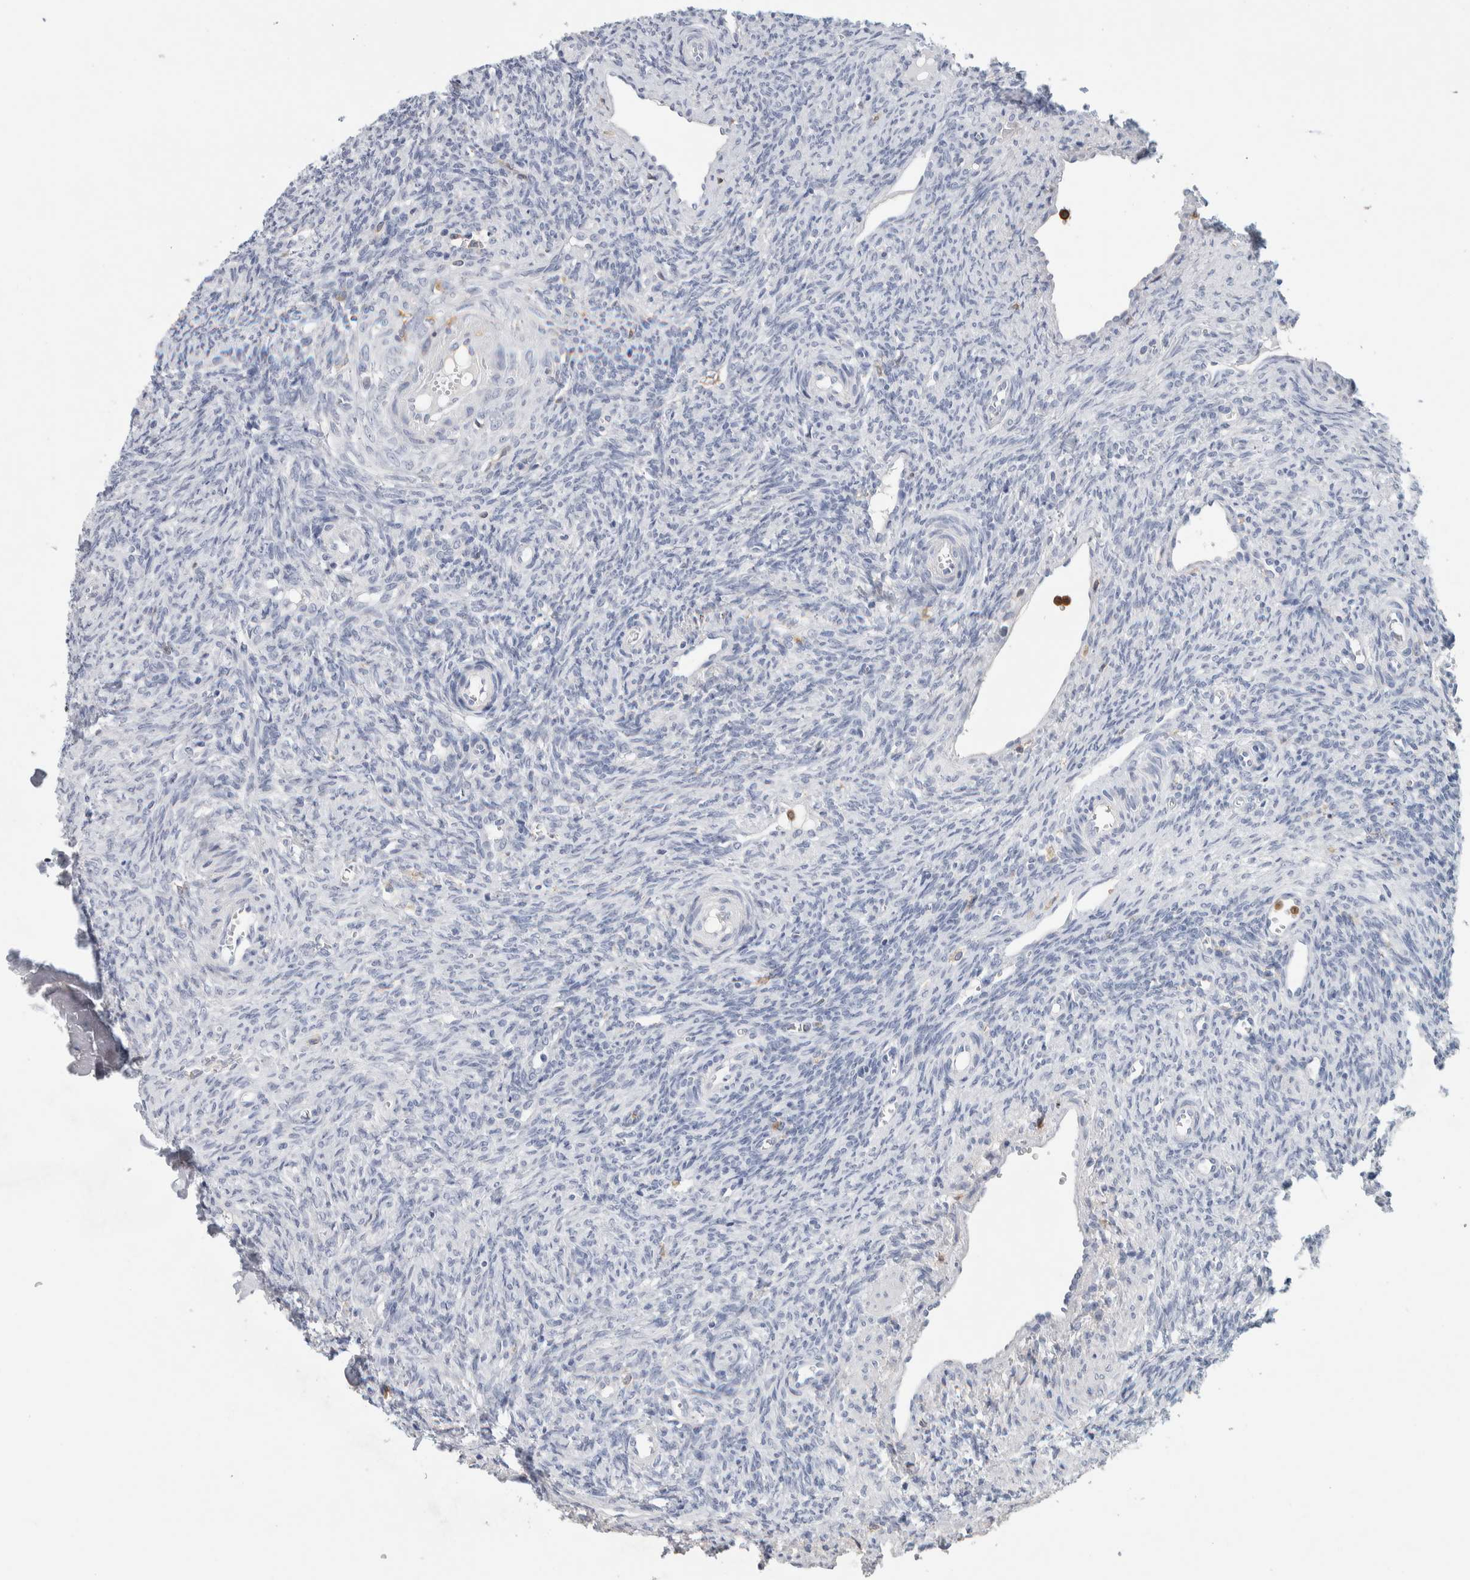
{"staining": {"intensity": "negative", "quantity": "none", "location": "none"}, "tissue": "ovary", "cell_type": "Ovarian stroma cells", "image_type": "normal", "snomed": [{"axis": "morphology", "description": "Normal tissue, NOS"}, {"axis": "topography", "description": "Ovary"}], "caption": "Ovary was stained to show a protein in brown. There is no significant staining in ovarian stroma cells. The staining is performed using DAB brown chromogen with nuclei counter-stained in using hematoxylin.", "gene": "NCF2", "patient": {"sex": "female", "age": 41}}